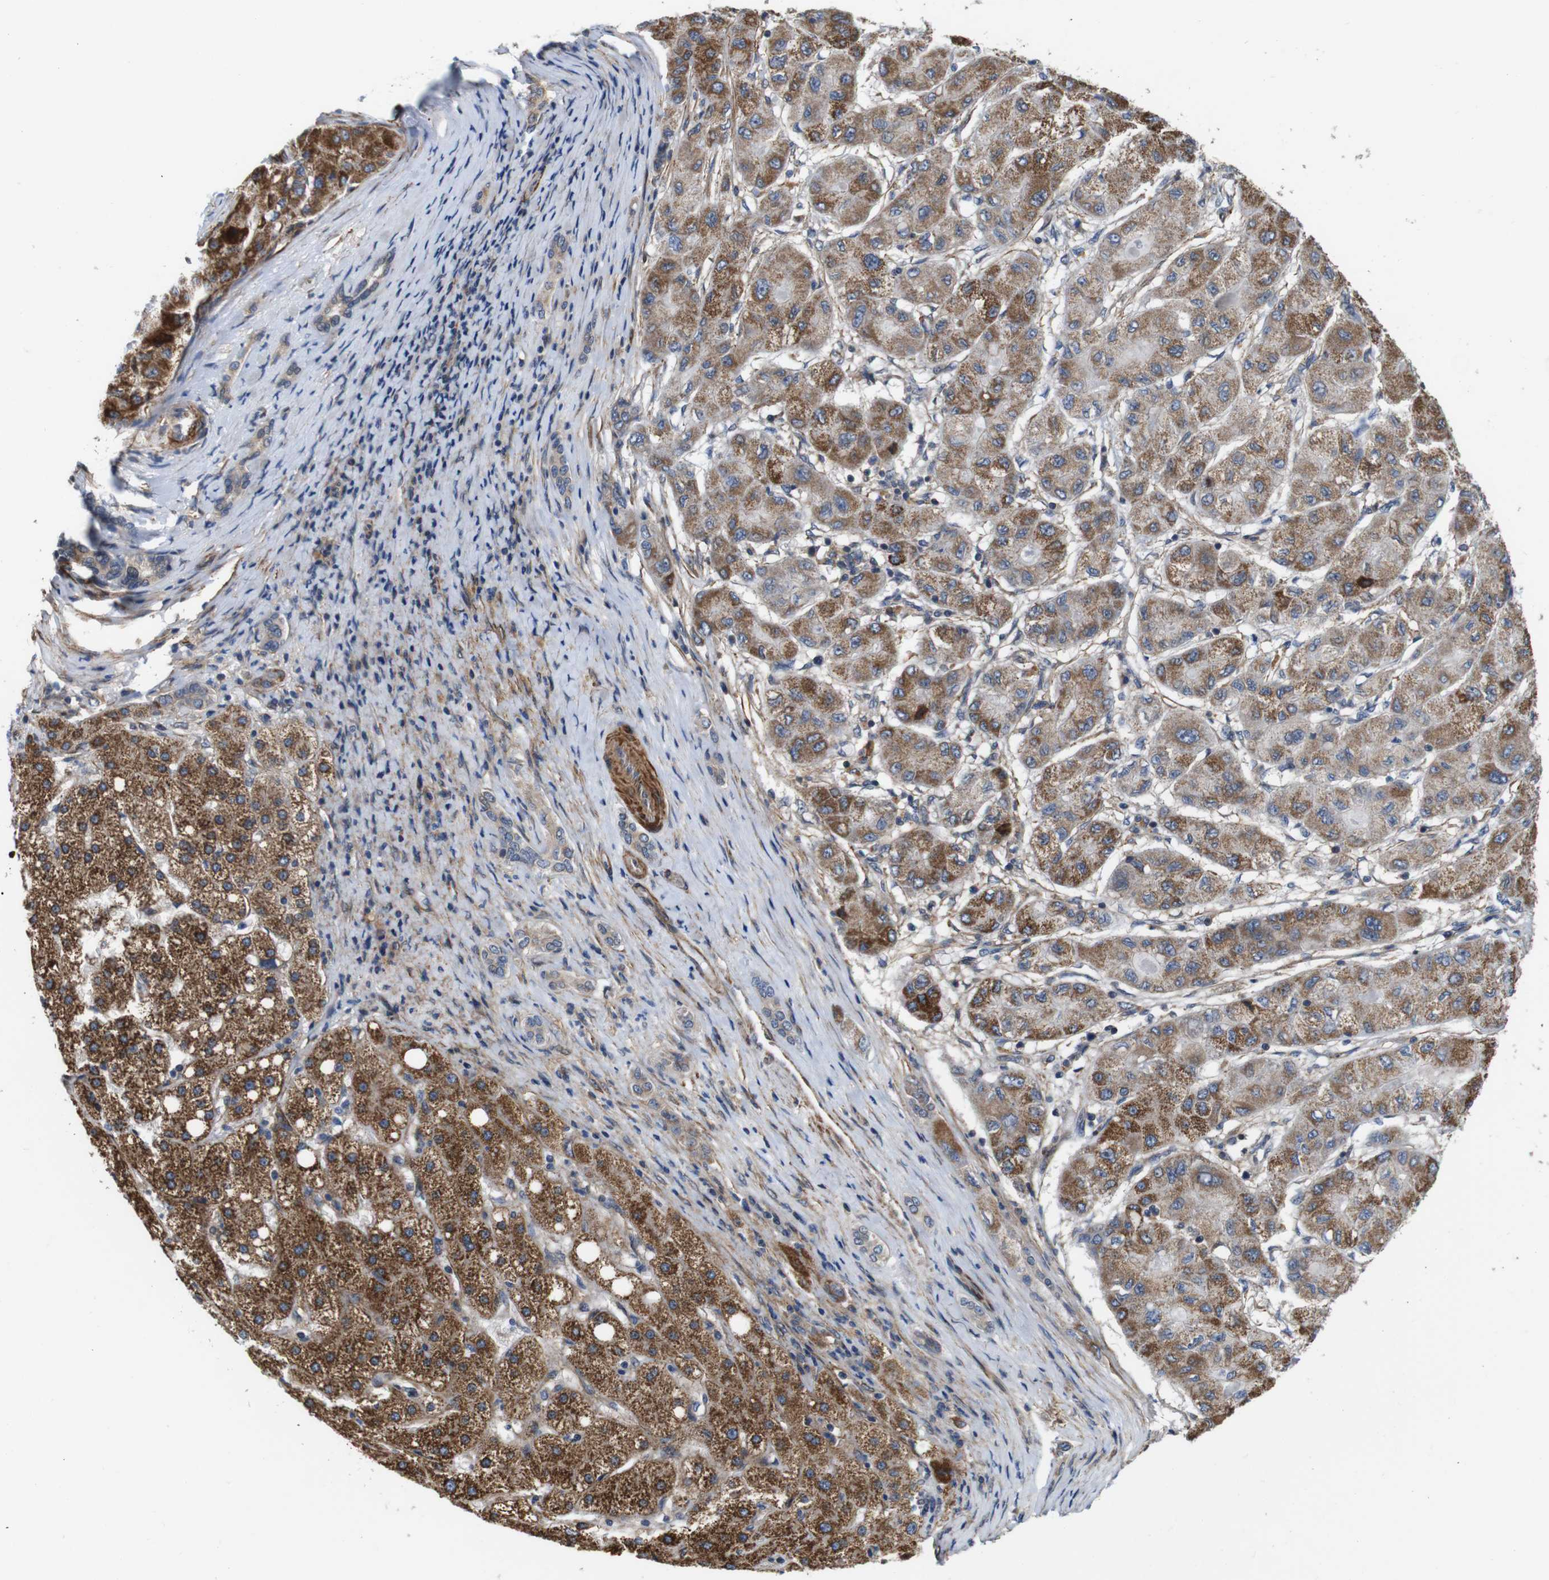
{"staining": {"intensity": "strong", "quantity": ">75%", "location": "cytoplasmic/membranous"}, "tissue": "liver cancer", "cell_type": "Tumor cells", "image_type": "cancer", "snomed": [{"axis": "morphology", "description": "Carcinoma, Hepatocellular, NOS"}, {"axis": "topography", "description": "Liver"}], "caption": "The histopathology image displays immunohistochemical staining of liver cancer. There is strong cytoplasmic/membranous staining is appreciated in approximately >75% of tumor cells. Using DAB (brown) and hematoxylin (blue) stains, captured at high magnification using brightfield microscopy.", "gene": "GGT7", "patient": {"sex": "male", "age": 80}}